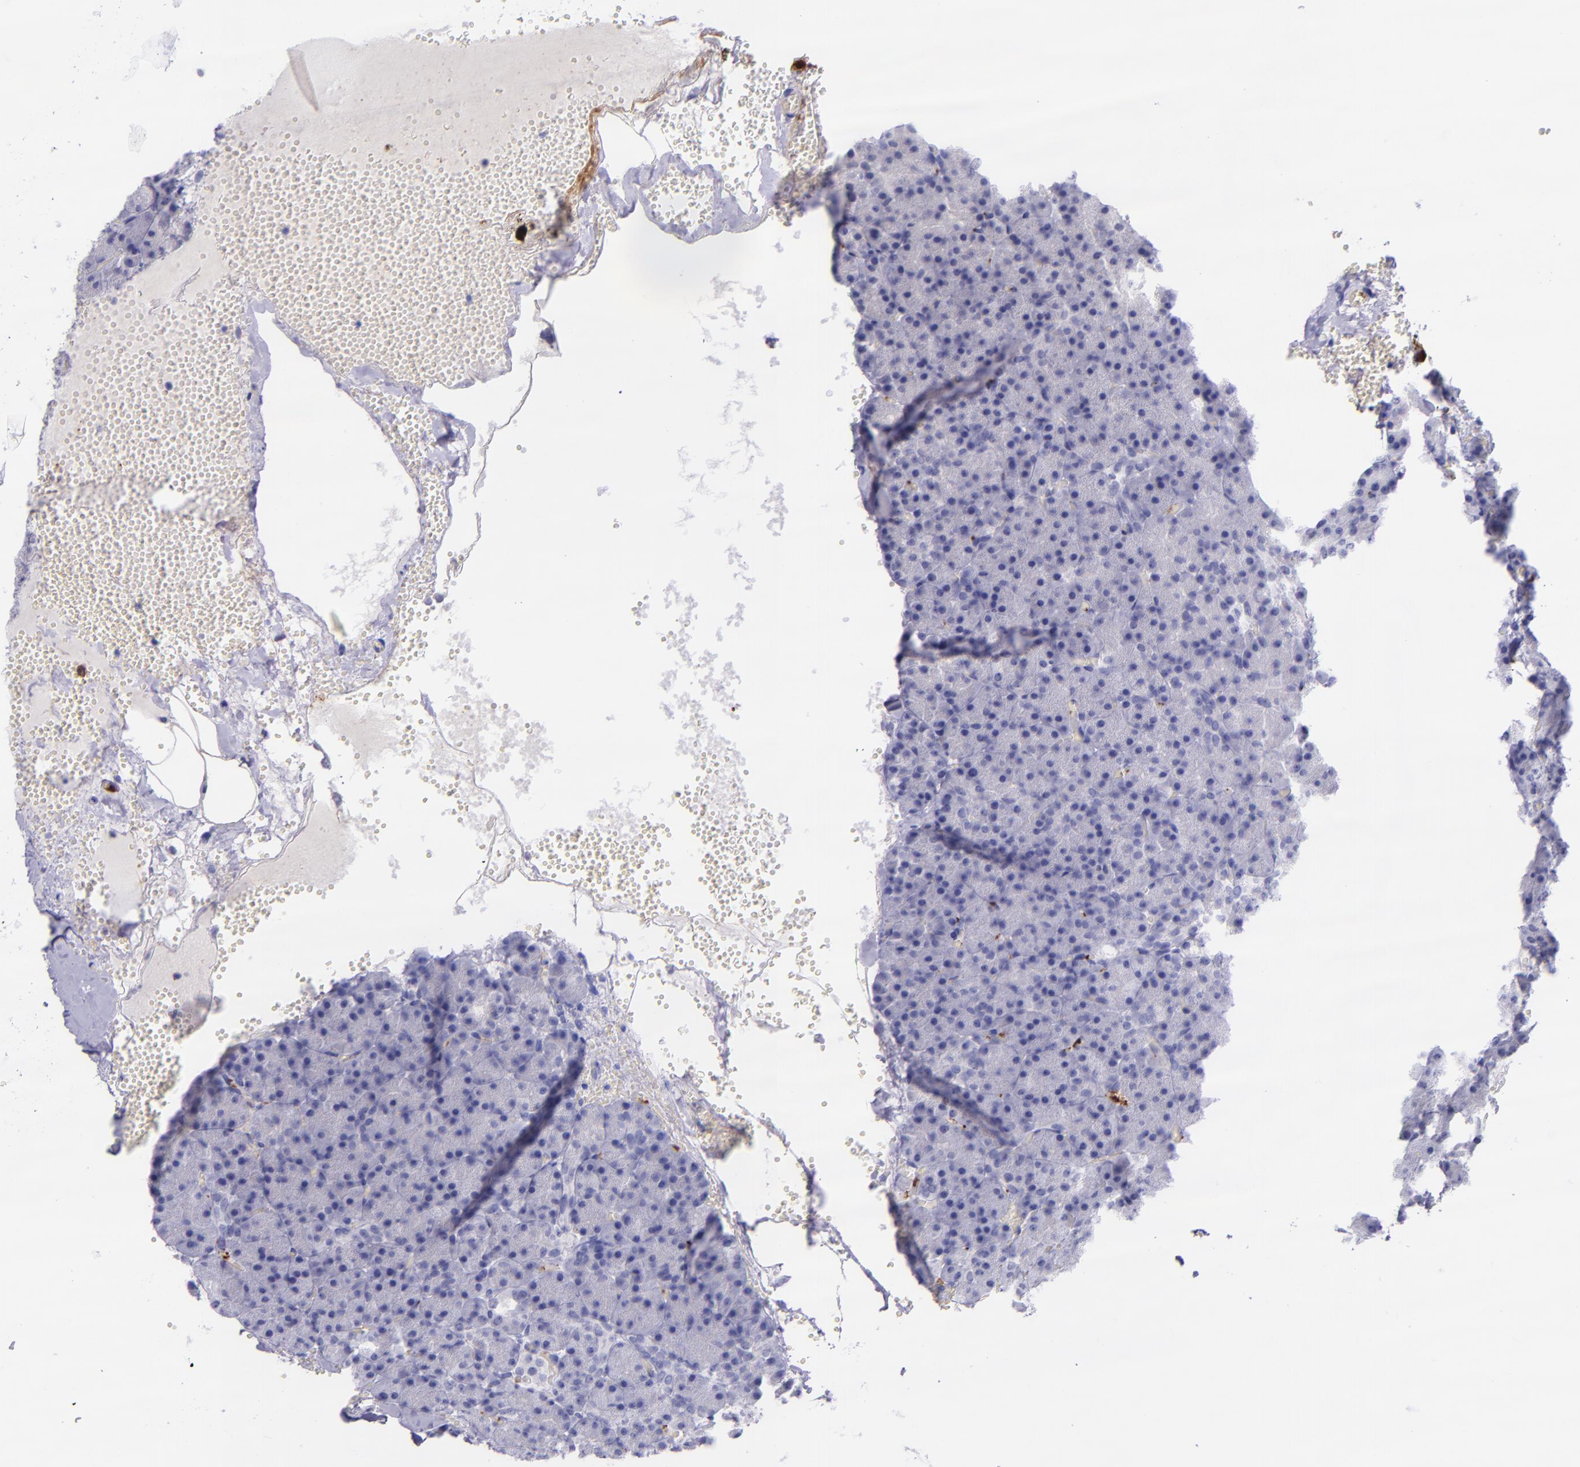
{"staining": {"intensity": "negative", "quantity": "none", "location": "none"}, "tissue": "pancreas", "cell_type": "Exocrine glandular cells", "image_type": "normal", "snomed": [{"axis": "morphology", "description": "Normal tissue, NOS"}, {"axis": "topography", "description": "Pancreas"}], "caption": "Pancreas stained for a protein using immunohistochemistry displays no expression exocrine glandular cells.", "gene": "SELE", "patient": {"sex": "female", "age": 35}}